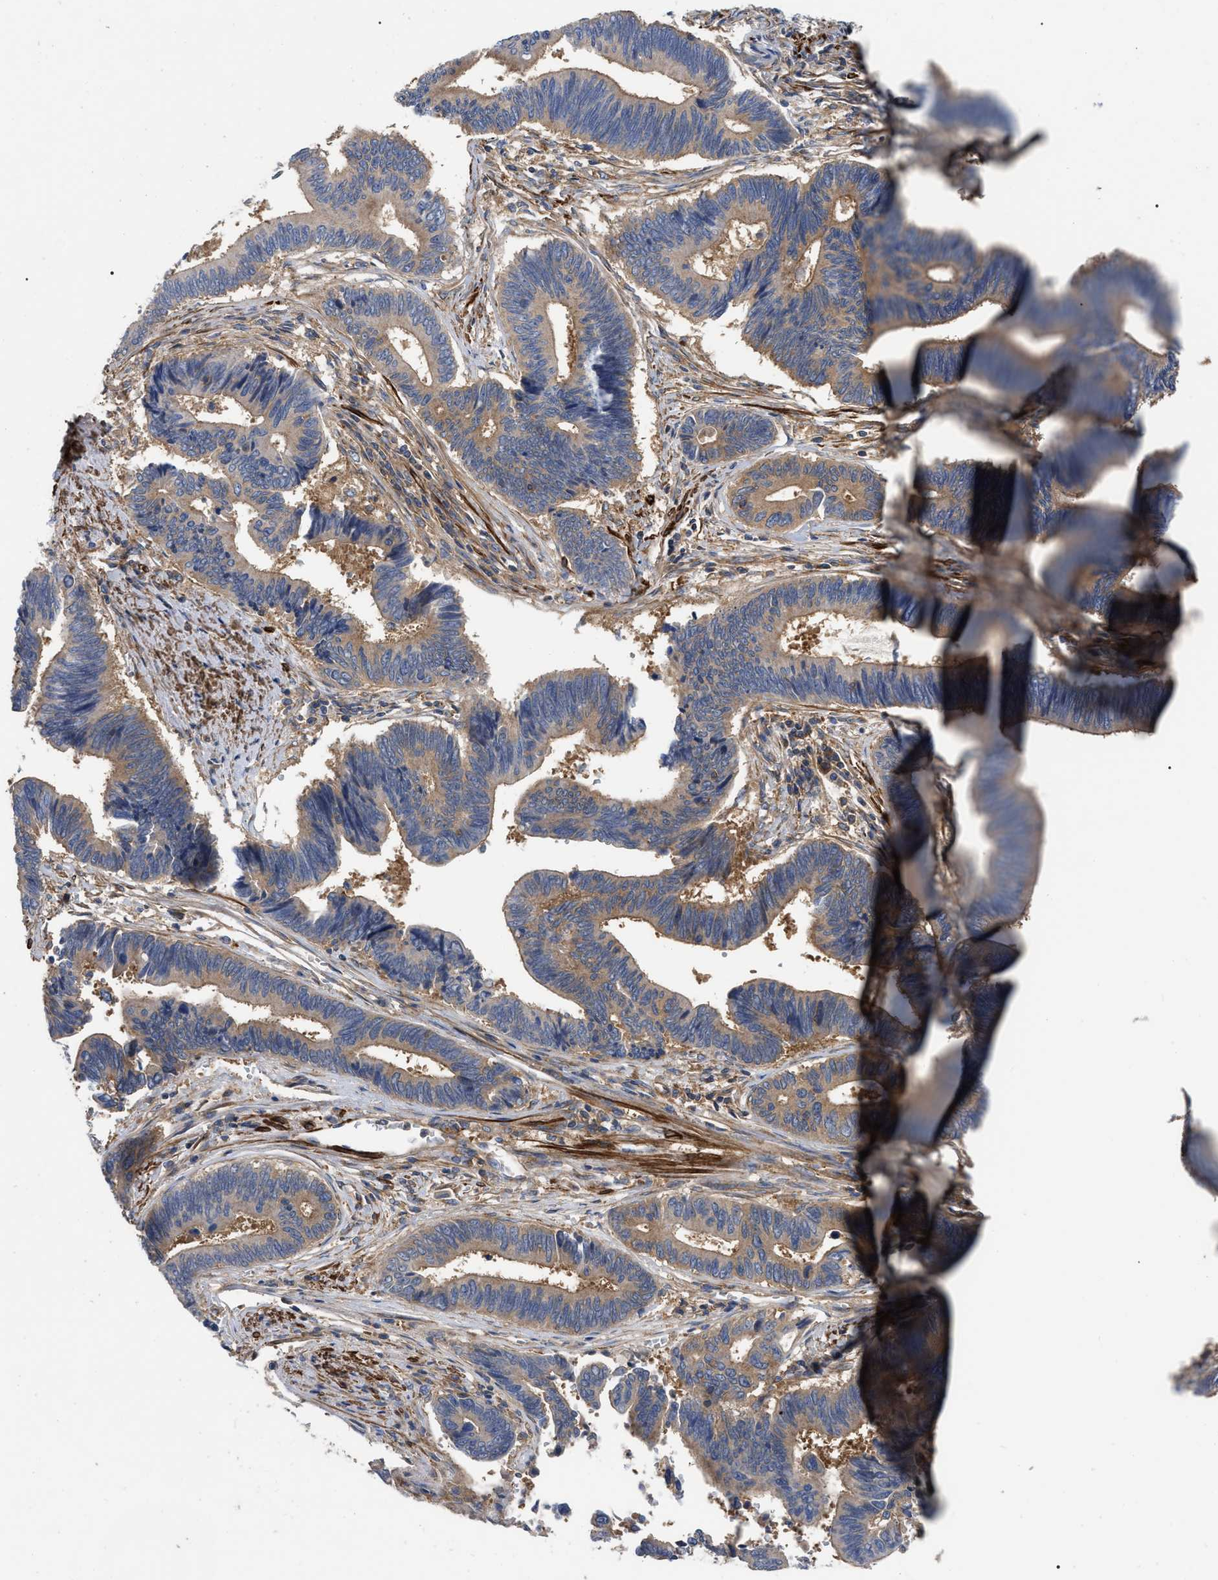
{"staining": {"intensity": "weak", "quantity": ">75%", "location": "cytoplasmic/membranous"}, "tissue": "pancreatic cancer", "cell_type": "Tumor cells", "image_type": "cancer", "snomed": [{"axis": "morphology", "description": "Adenocarcinoma, NOS"}, {"axis": "topography", "description": "Pancreas"}], "caption": "About >75% of tumor cells in human pancreatic cancer (adenocarcinoma) demonstrate weak cytoplasmic/membranous protein staining as visualized by brown immunohistochemical staining.", "gene": "RABEP1", "patient": {"sex": "female", "age": 70}}